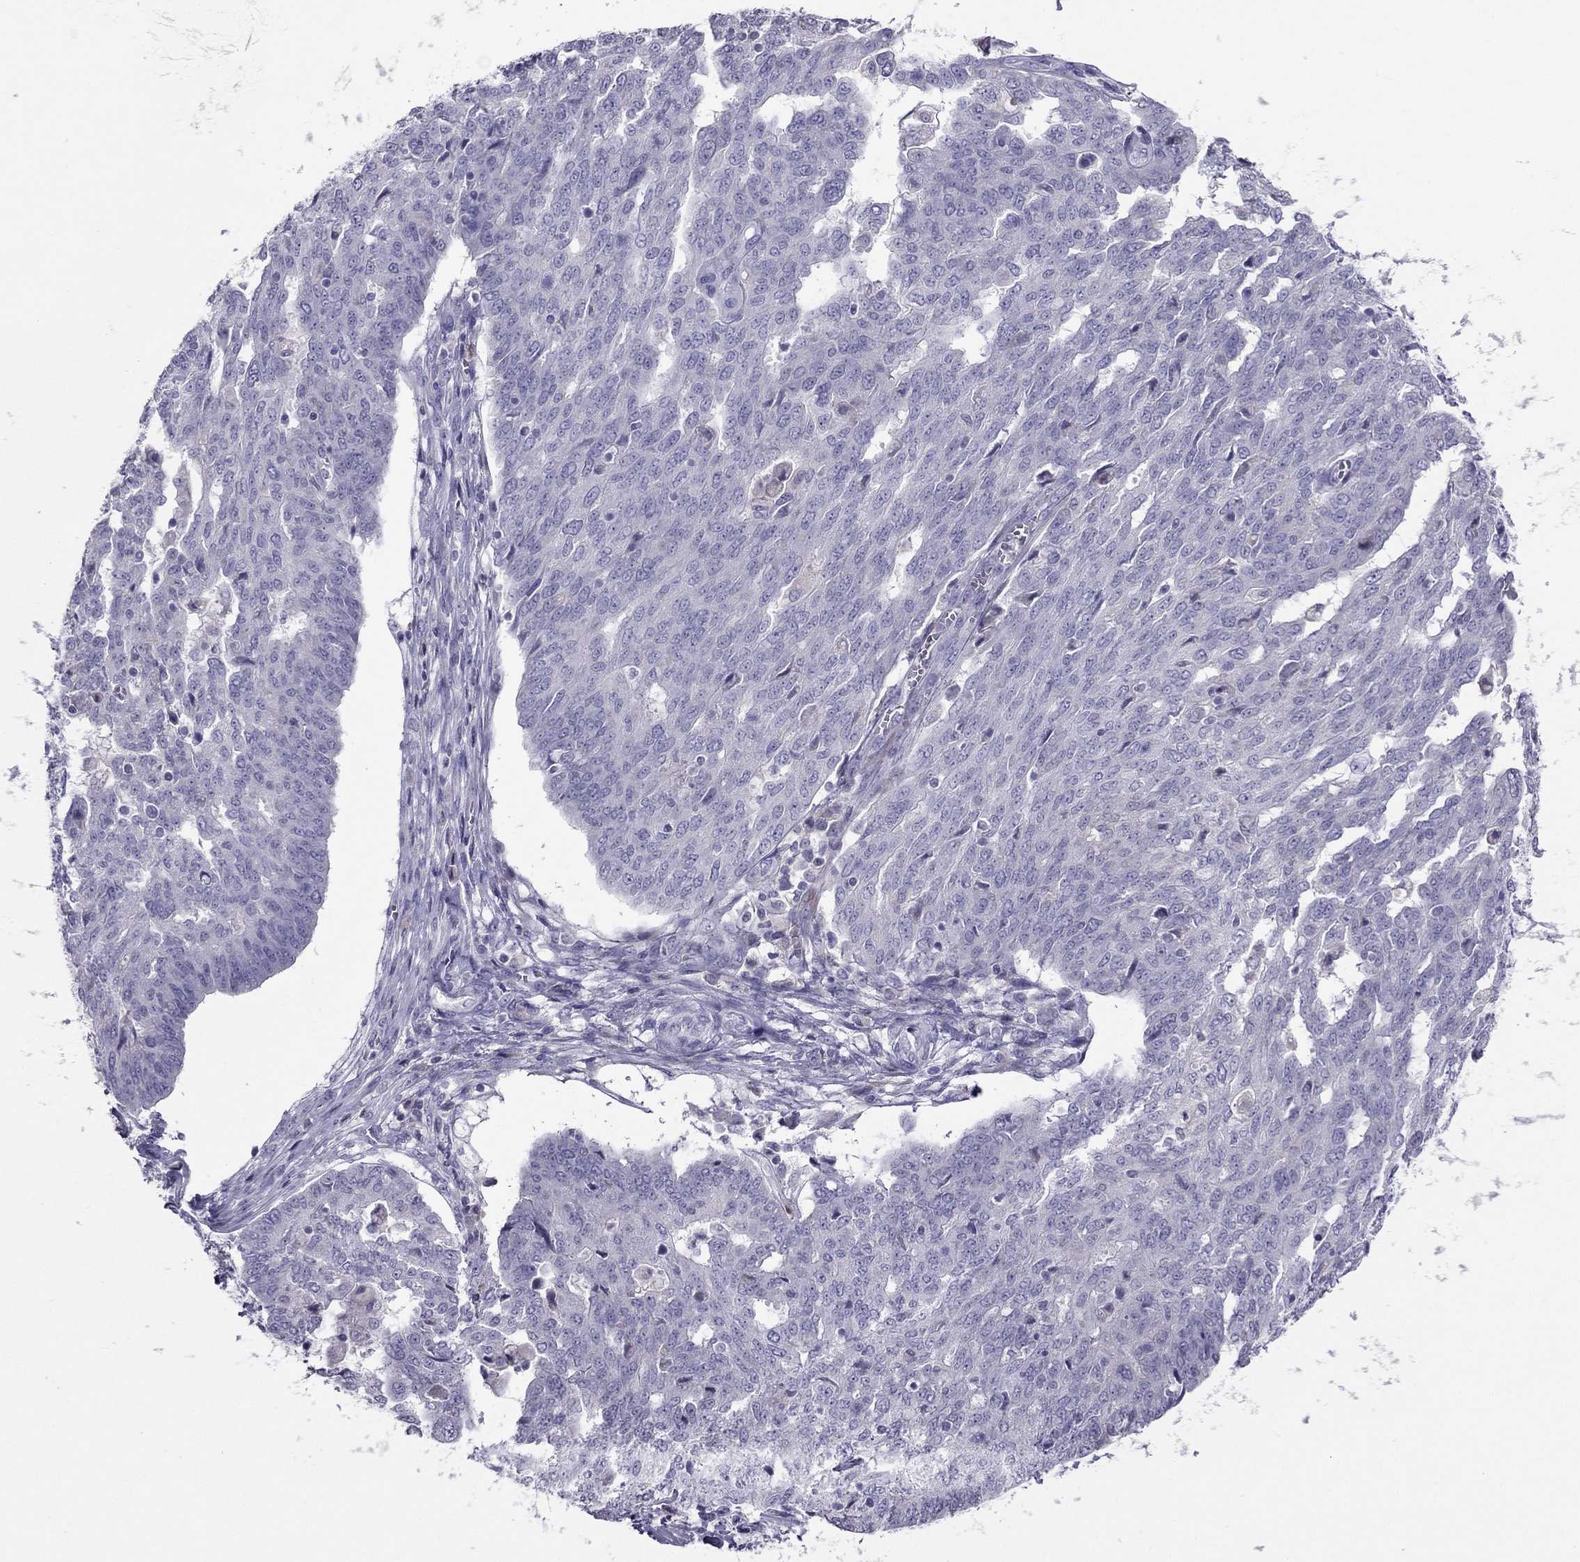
{"staining": {"intensity": "negative", "quantity": "none", "location": "none"}, "tissue": "ovarian cancer", "cell_type": "Tumor cells", "image_type": "cancer", "snomed": [{"axis": "morphology", "description": "Cystadenocarcinoma, serous, NOS"}, {"axis": "topography", "description": "Ovary"}], "caption": "The photomicrograph reveals no staining of tumor cells in ovarian cancer (serous cystadenocarcinoma). (Brightfield microscopy of DAB (3,3'-diaminobenzidine) IHC at high magnification).", "gene": "RGS8", "patient": {"sex": "female", "age": 67}}